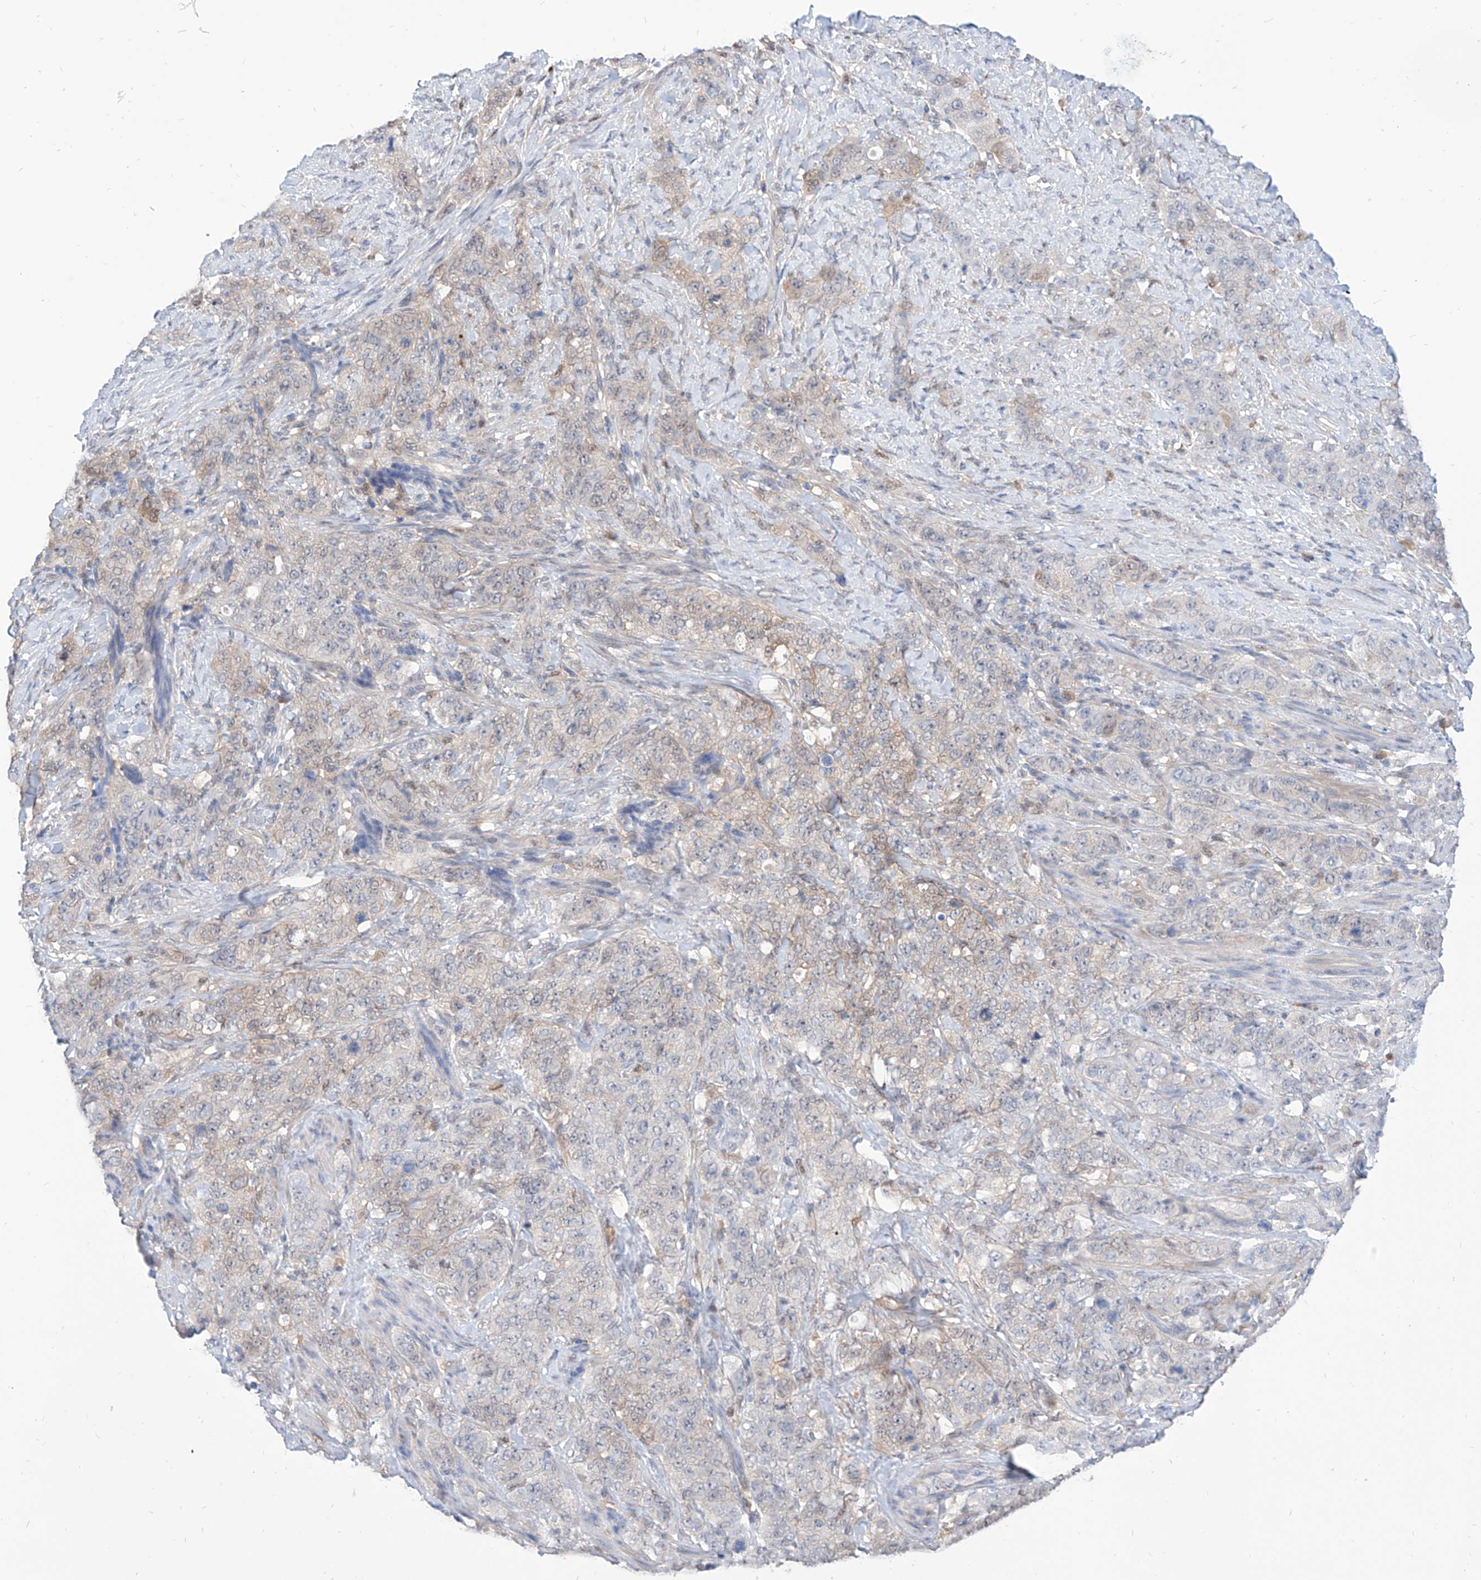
{"staining": {"intensity": "weak", "quantity": "<25%", "location": "cytoplasmic/membranous"}, "tissue": "stomach cancer", "cell_type": "Tumor cells", "image_type": "cancer", "snomed": [{"axis": "morphology", "description": "Adenocarcinoma, NOS"}, {"axis": "topography", "description": "Stomach"}], "caption": "Tumor cells are negative for brown protein staining in stomach adenocarcinoma.", "gene": "PDXK", "patient": {"sex": "male", "age": 48}}